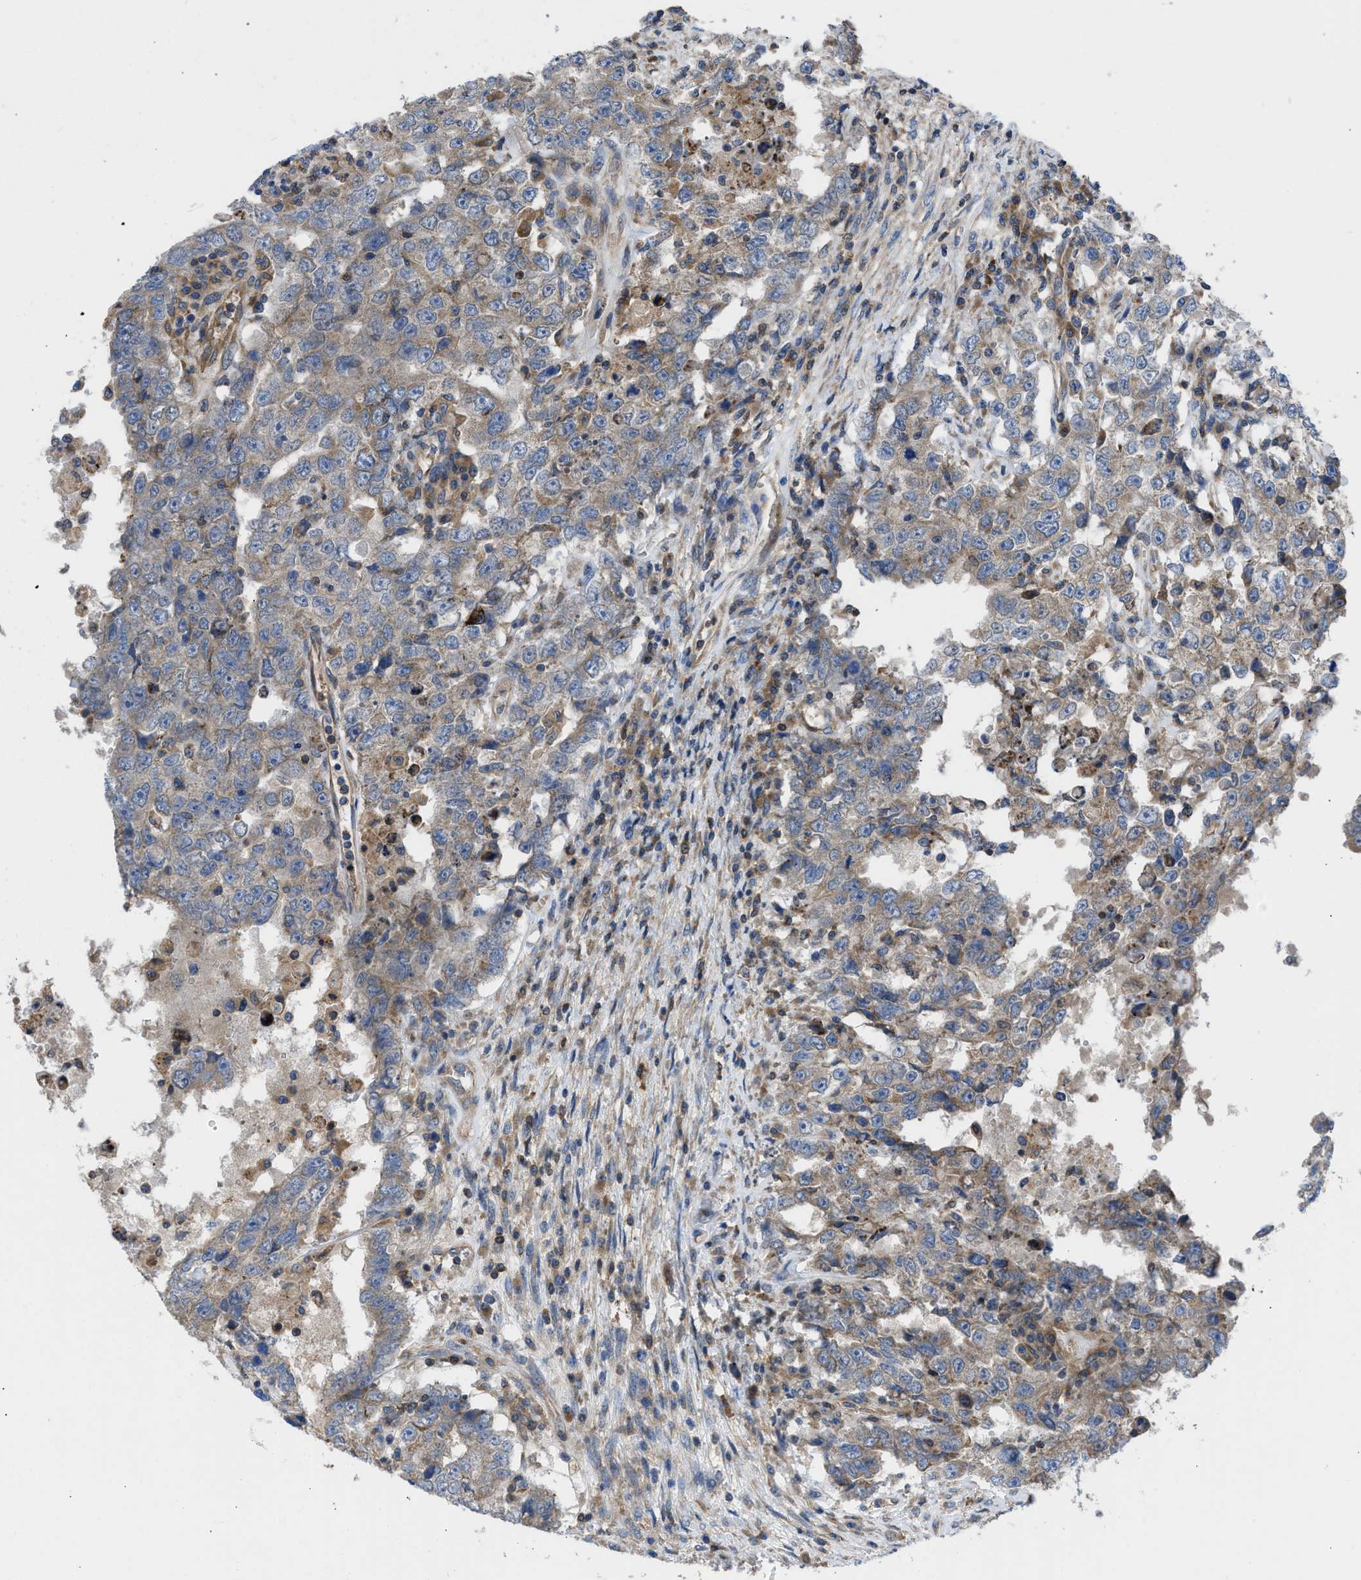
{"staining": {"intensity": "moderate", "quantity": ">75%", "location": "cytoplasmic/membranous"}, "tissue": "testis cancer", "cell_type": "Tumor cells", "image_type": "cancer", "snomed": [{"axis": "morphology", "description": "Carcinoma, Embryonal, NOS"}, {"axis": "topography", "description": "Testis"}], "caption": "About >75% of tumor cells in testis embryonal carcinoma display moderate cytoplasmic/membranous protein positivity as visualized by brown immunohistochemical staining.", "gene": "CHKB", "patient": {"sex": "male", "age": 26}}